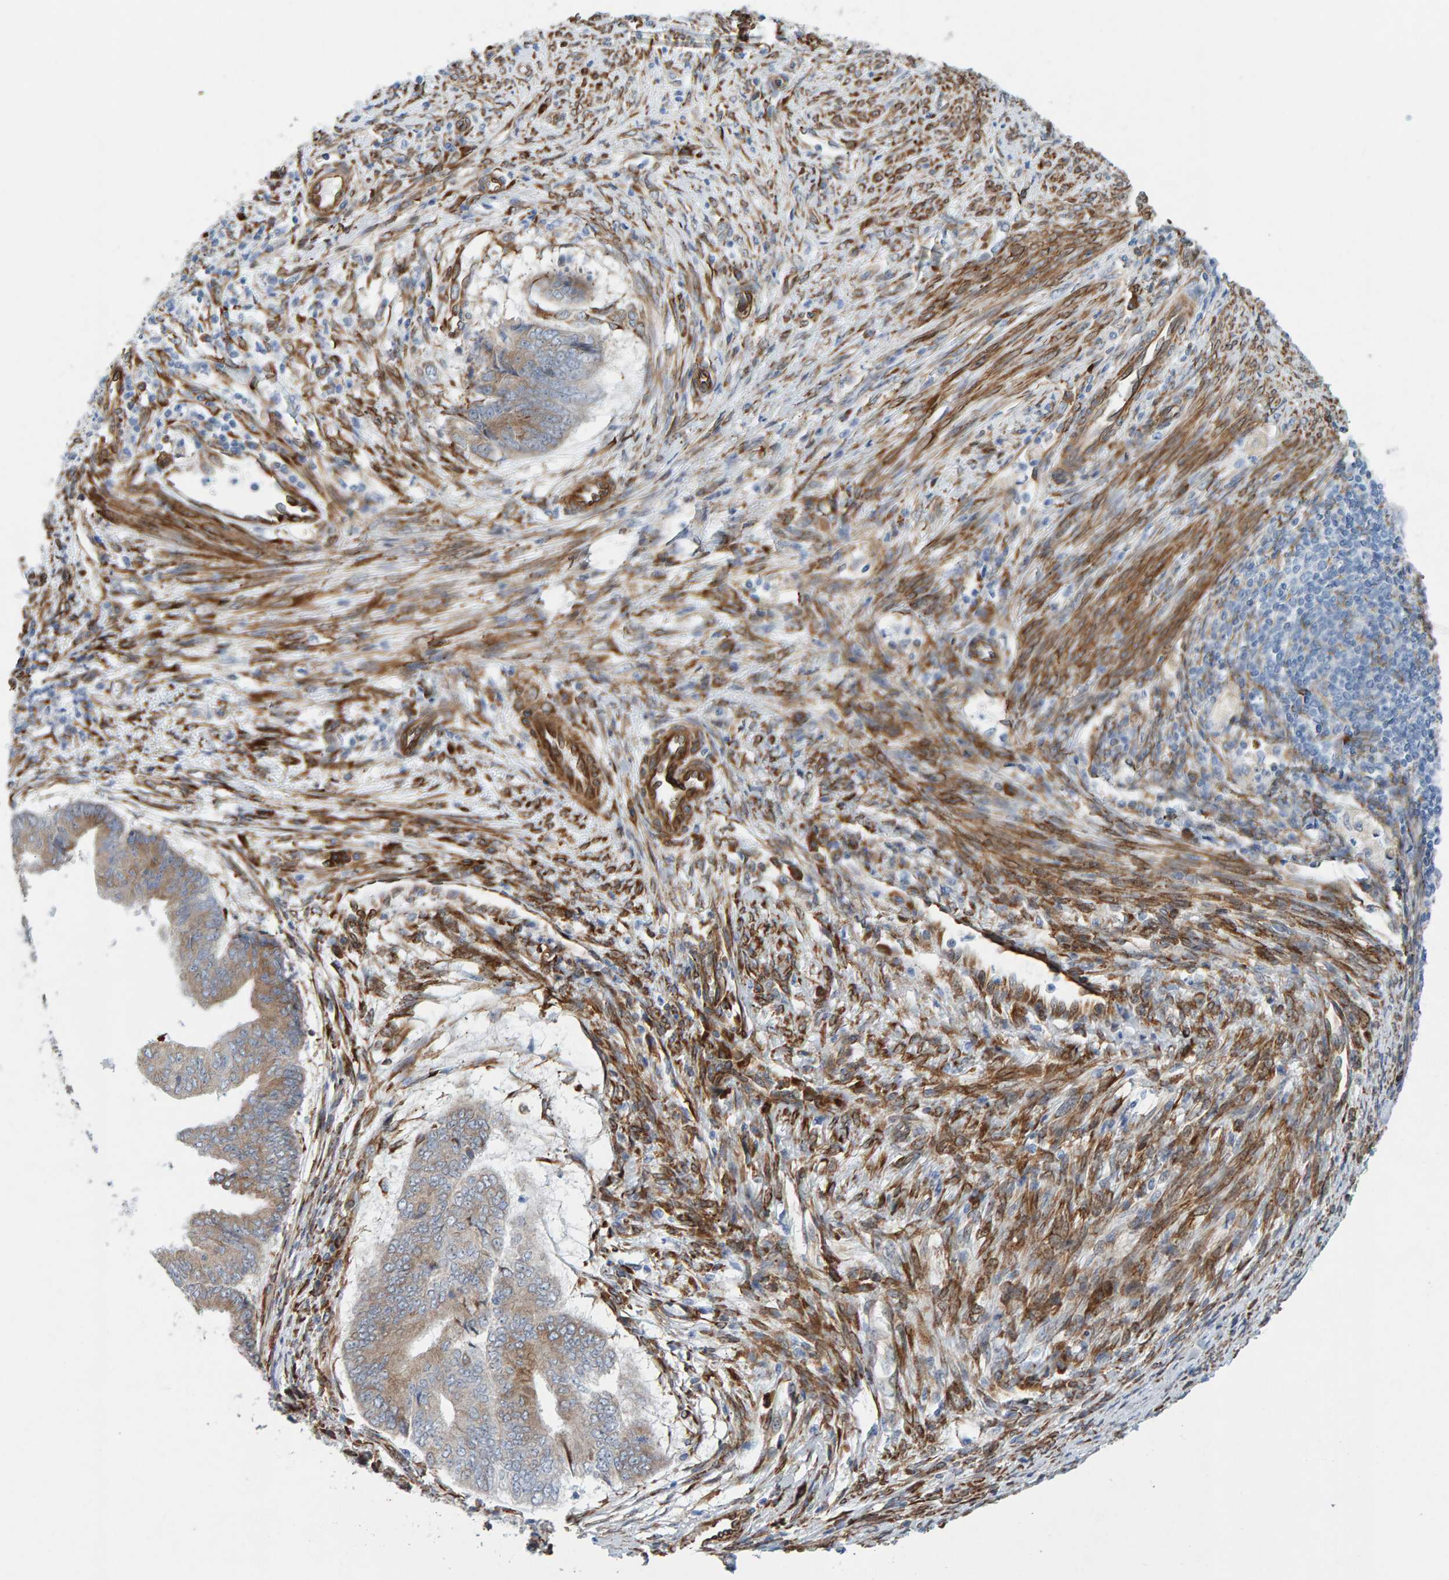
{"staining": {"intensity": "moderate", "quantity": "25%-75%", "location": "cytoplasmic/membranous"}, "tissue": "endometrial cancer", "cell_type": "Tumor cells", "image_type": "cancer", "snomed": [{"axis": "morphology", "description": "Polyp, NOS"}, {"axis": "morphology", "description": "Adenocarcinoma, NOS"}, {"axis": "morphology", "description": "Adenoma, NOS"}, {"axis": "topography", "description": "Endometrium"}], "caption": "Approximately 25%-75% of tumor cells in human endometrial cancer display moderate cytoplasmic/membranous protein staining as visualized by brown immunohistochemical staining.", "gene": "MMP16", "patient": {"sex": "female", "age": 79}}